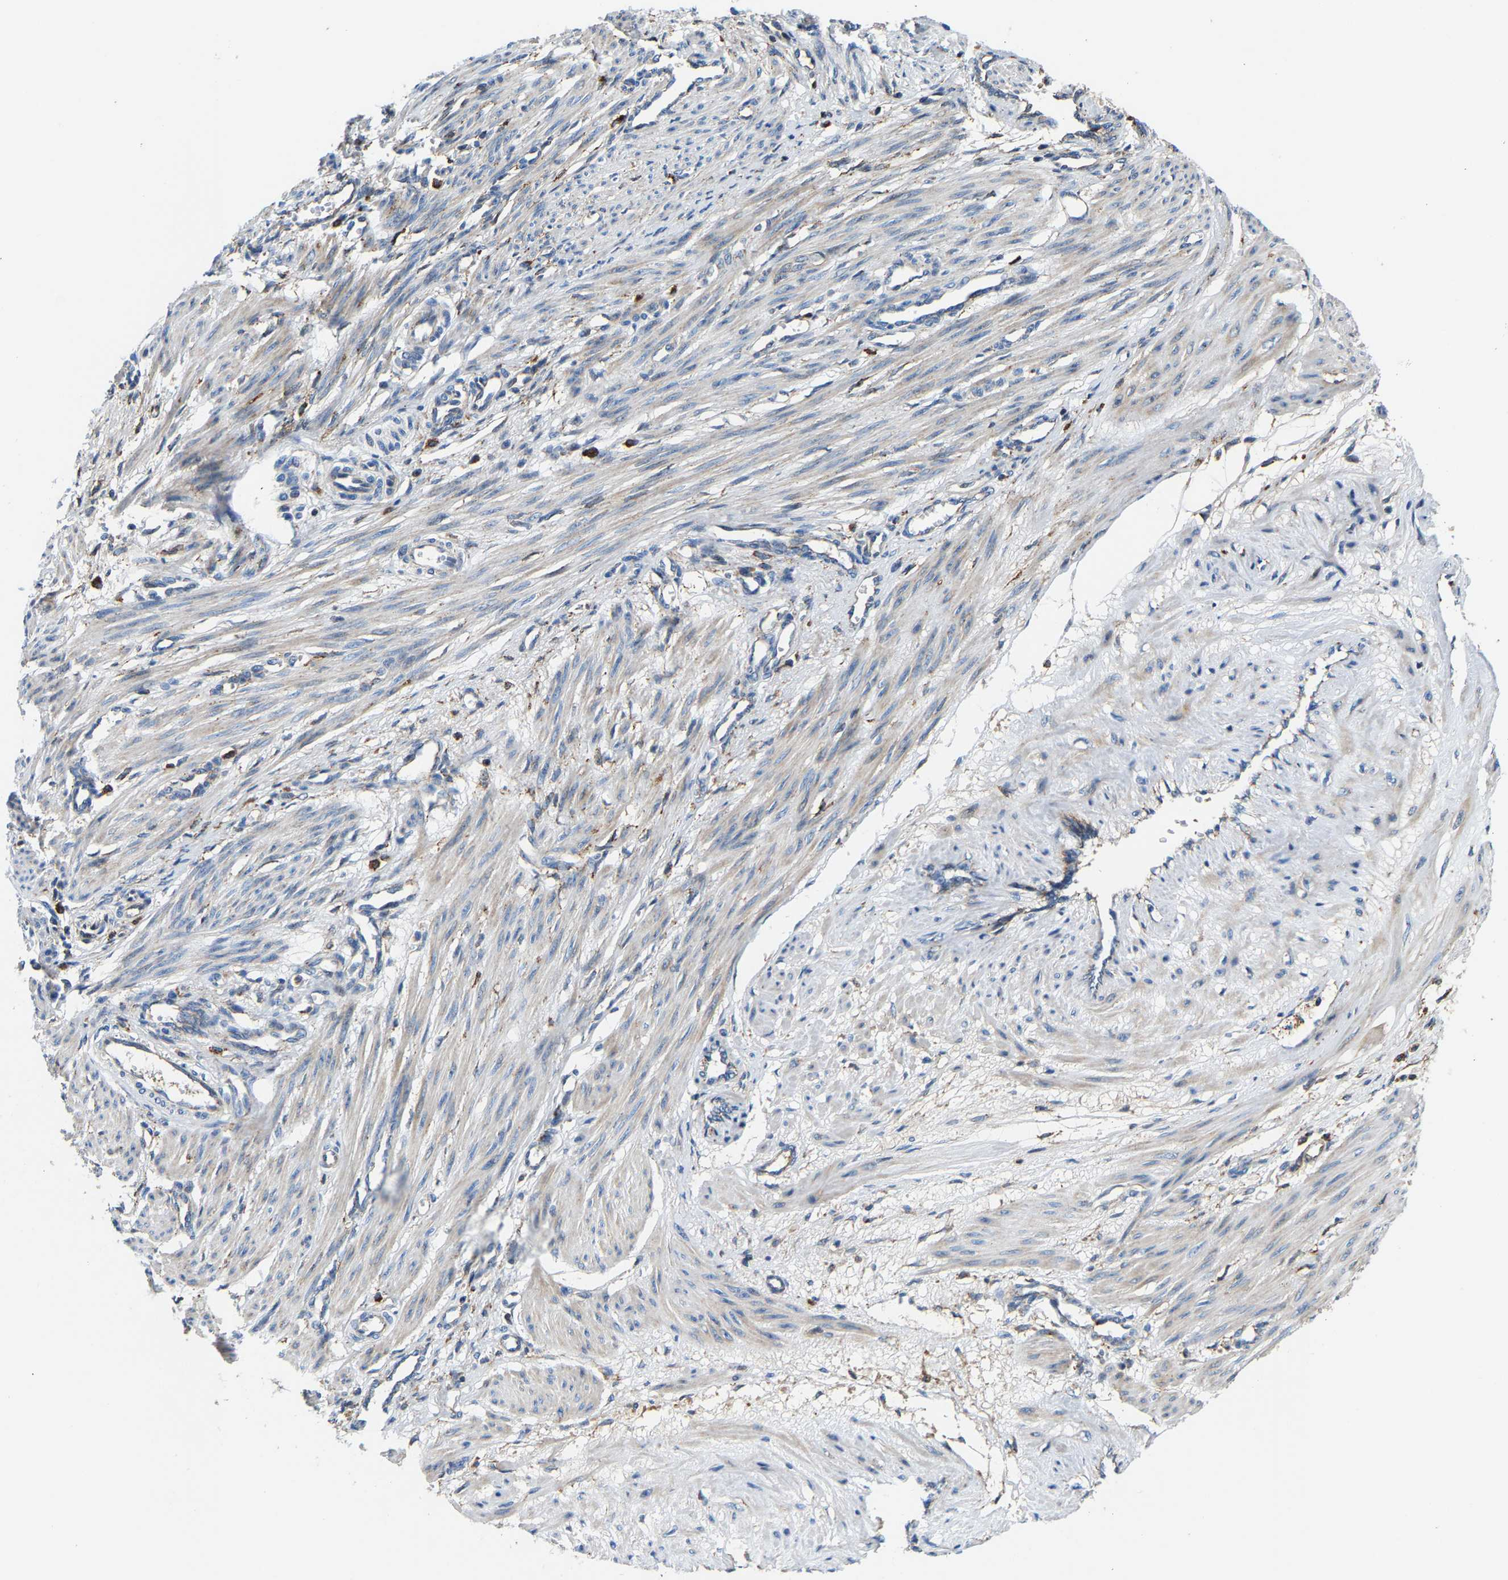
{"staining": {"intensity": "weak", "quantity": "<25%", "location": "cytoplasmic/membranous"}, "tissue": "smooth muscle", "cell_type": "Smooth muscle cells", "image_type": "normal", "snomed": [{"axis": "morphology", "description": "Normal tissue, NOS"}, {"axis": "topography", "description": "Endometrium"}], "caption": "This is an IHC micrograph of benign human smooth muscle. There is no expression in smooth muscle cells.", "gene": "DPP7", "patient": {"sex": "female", "age": 33}}